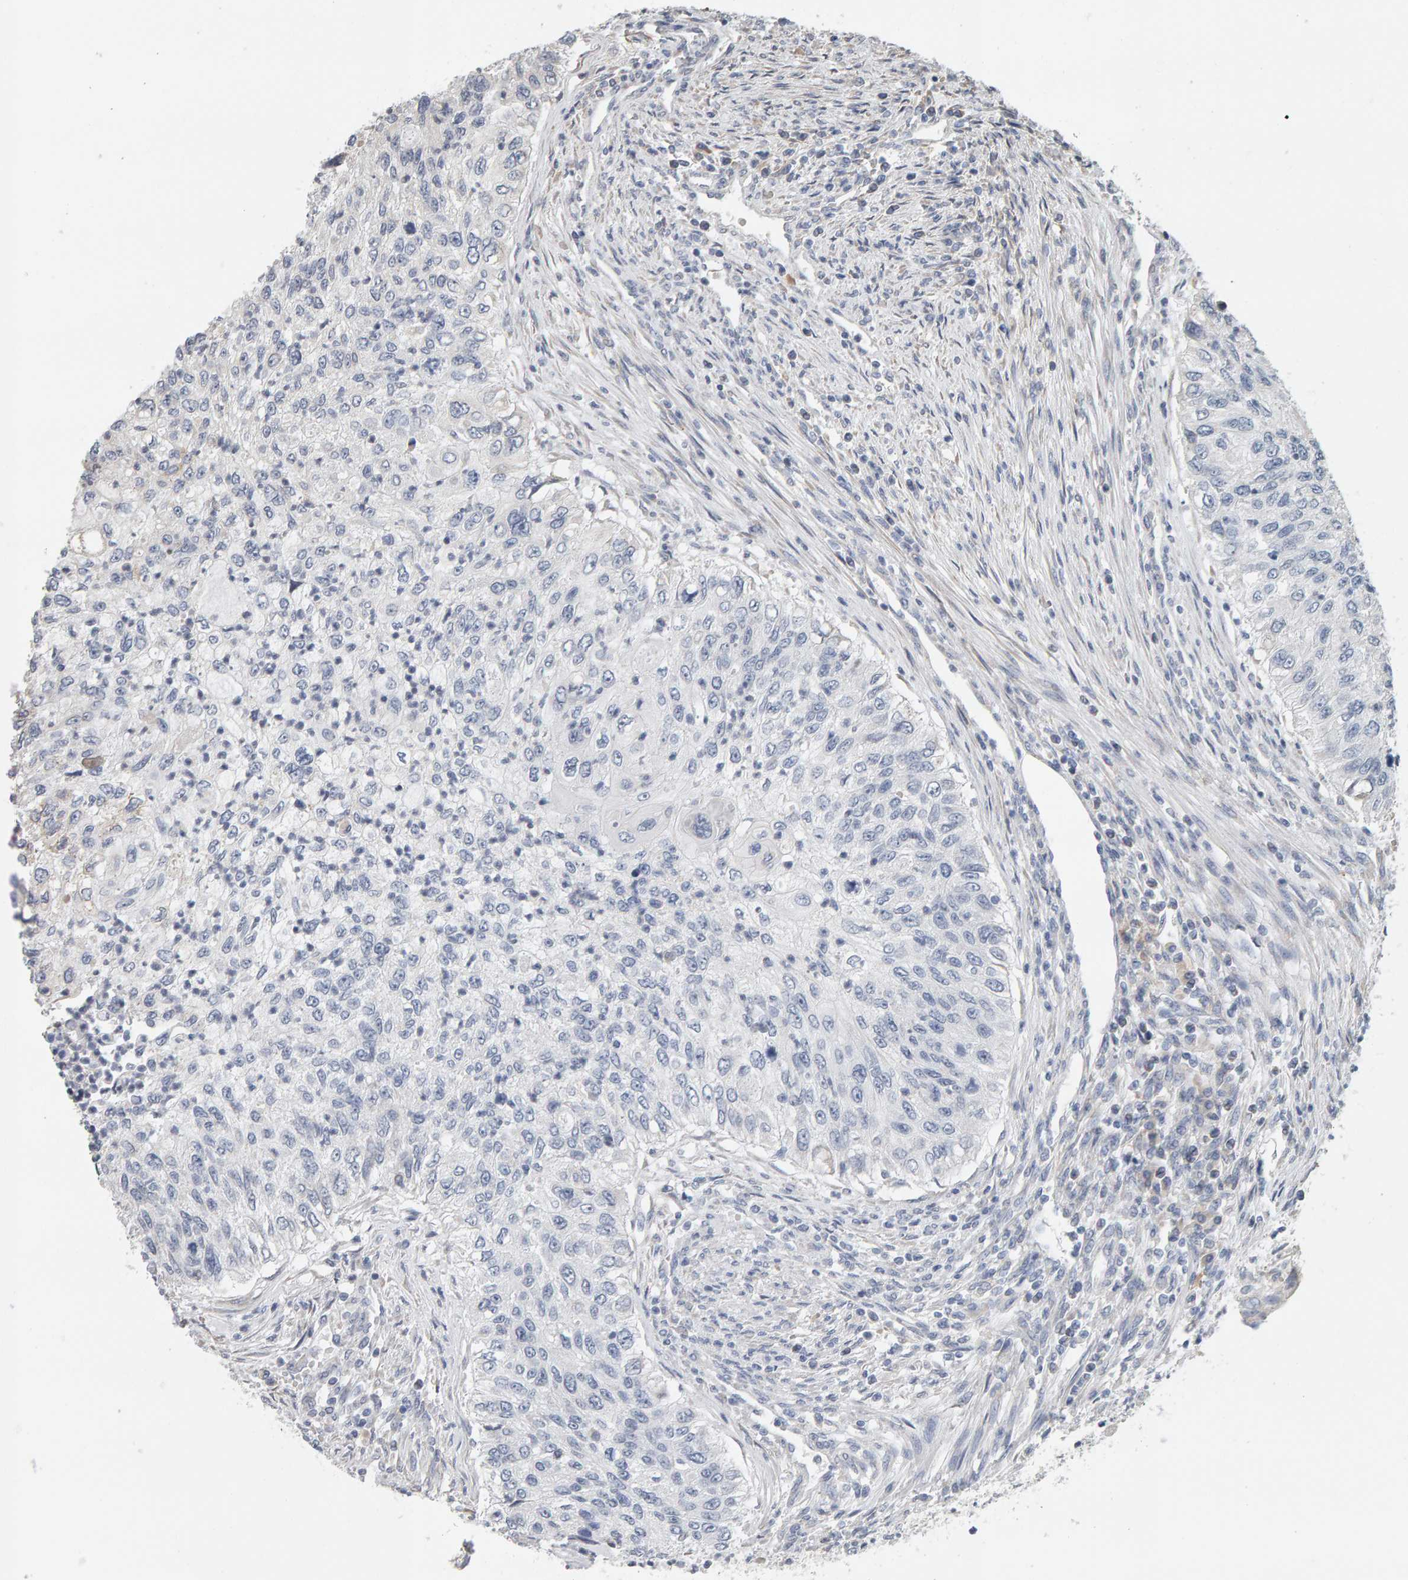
{"staining": {"intensity": "negative", "quantity": "none", "location": "none"}, "tissue": "urothelial cancer", "cell_type": "Tumor cells", "image_type": "cancer", "snomed": [{"axis": "morphology", "description": "Urothelial carcinoma, High grade"}, {"axis": "topography", "description": "Urinary bladder"}], "caption": "This is a histopathology image of immunohistochemistry staining of urothelial cancer, which shows no positivity in tumor cells.", "gene": "ADHFE1", "patient": {"sex": "female", "age": 60}}